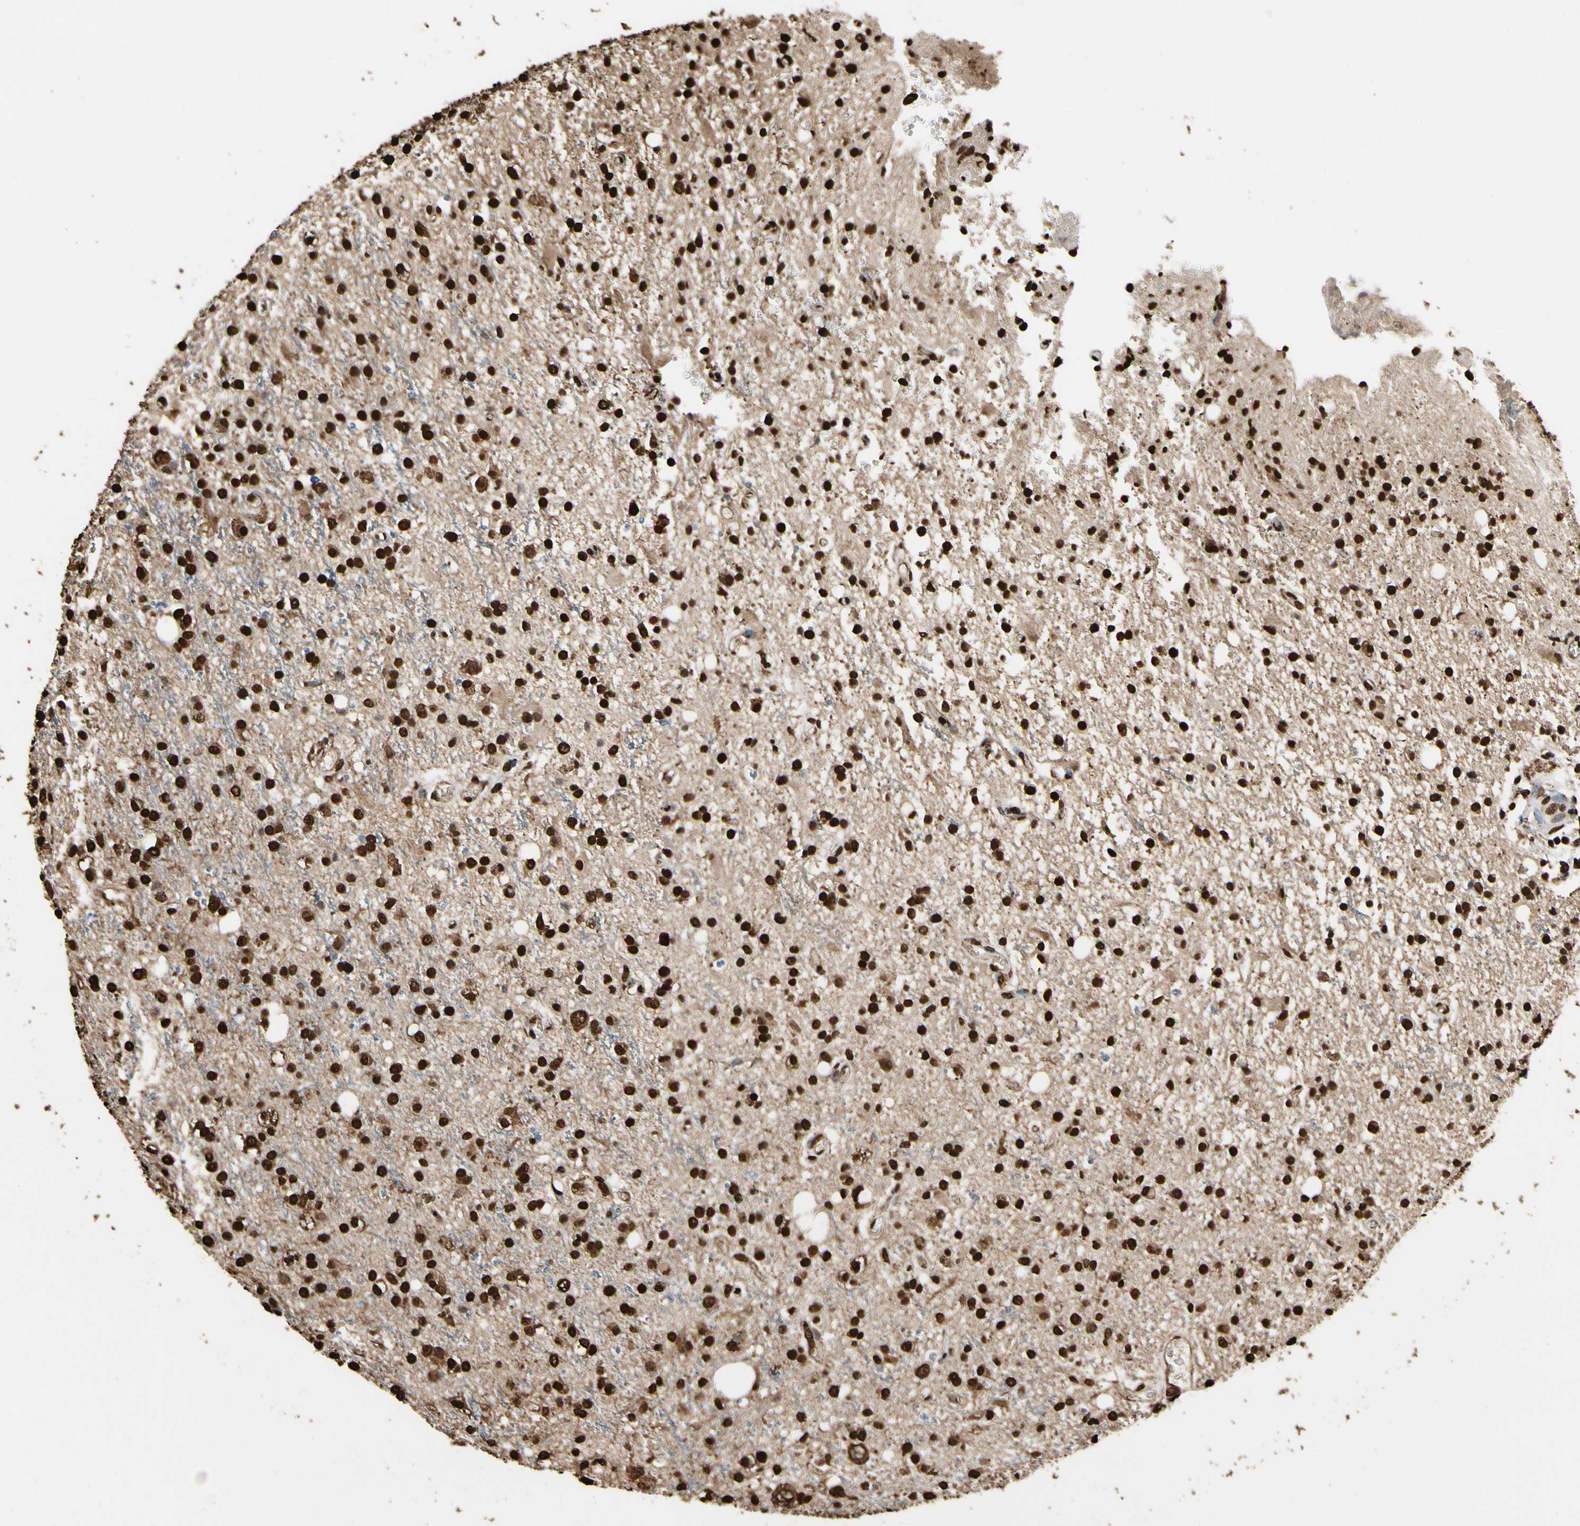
{"staining": {"intensity": "strong", "quantity": ">75%", "location": "cytoplasmic/membranous,nuclear"}, "tissue": "glioma", "cell_type": "Tumor cells", "image_type": "cancer", "snomed": [{"axis": "morphology", "description": "Glioma, malignant, High grade"}, {"axis": "topography", "description": "Brain"}], "caption": "Protein expression analysis of glioma displays strong cytoplasmic/membranous and nuclear staining in about >75% of tumor cells.", "gene": "HNRNPK", "patient": {"sex": "male", "age": 47}}